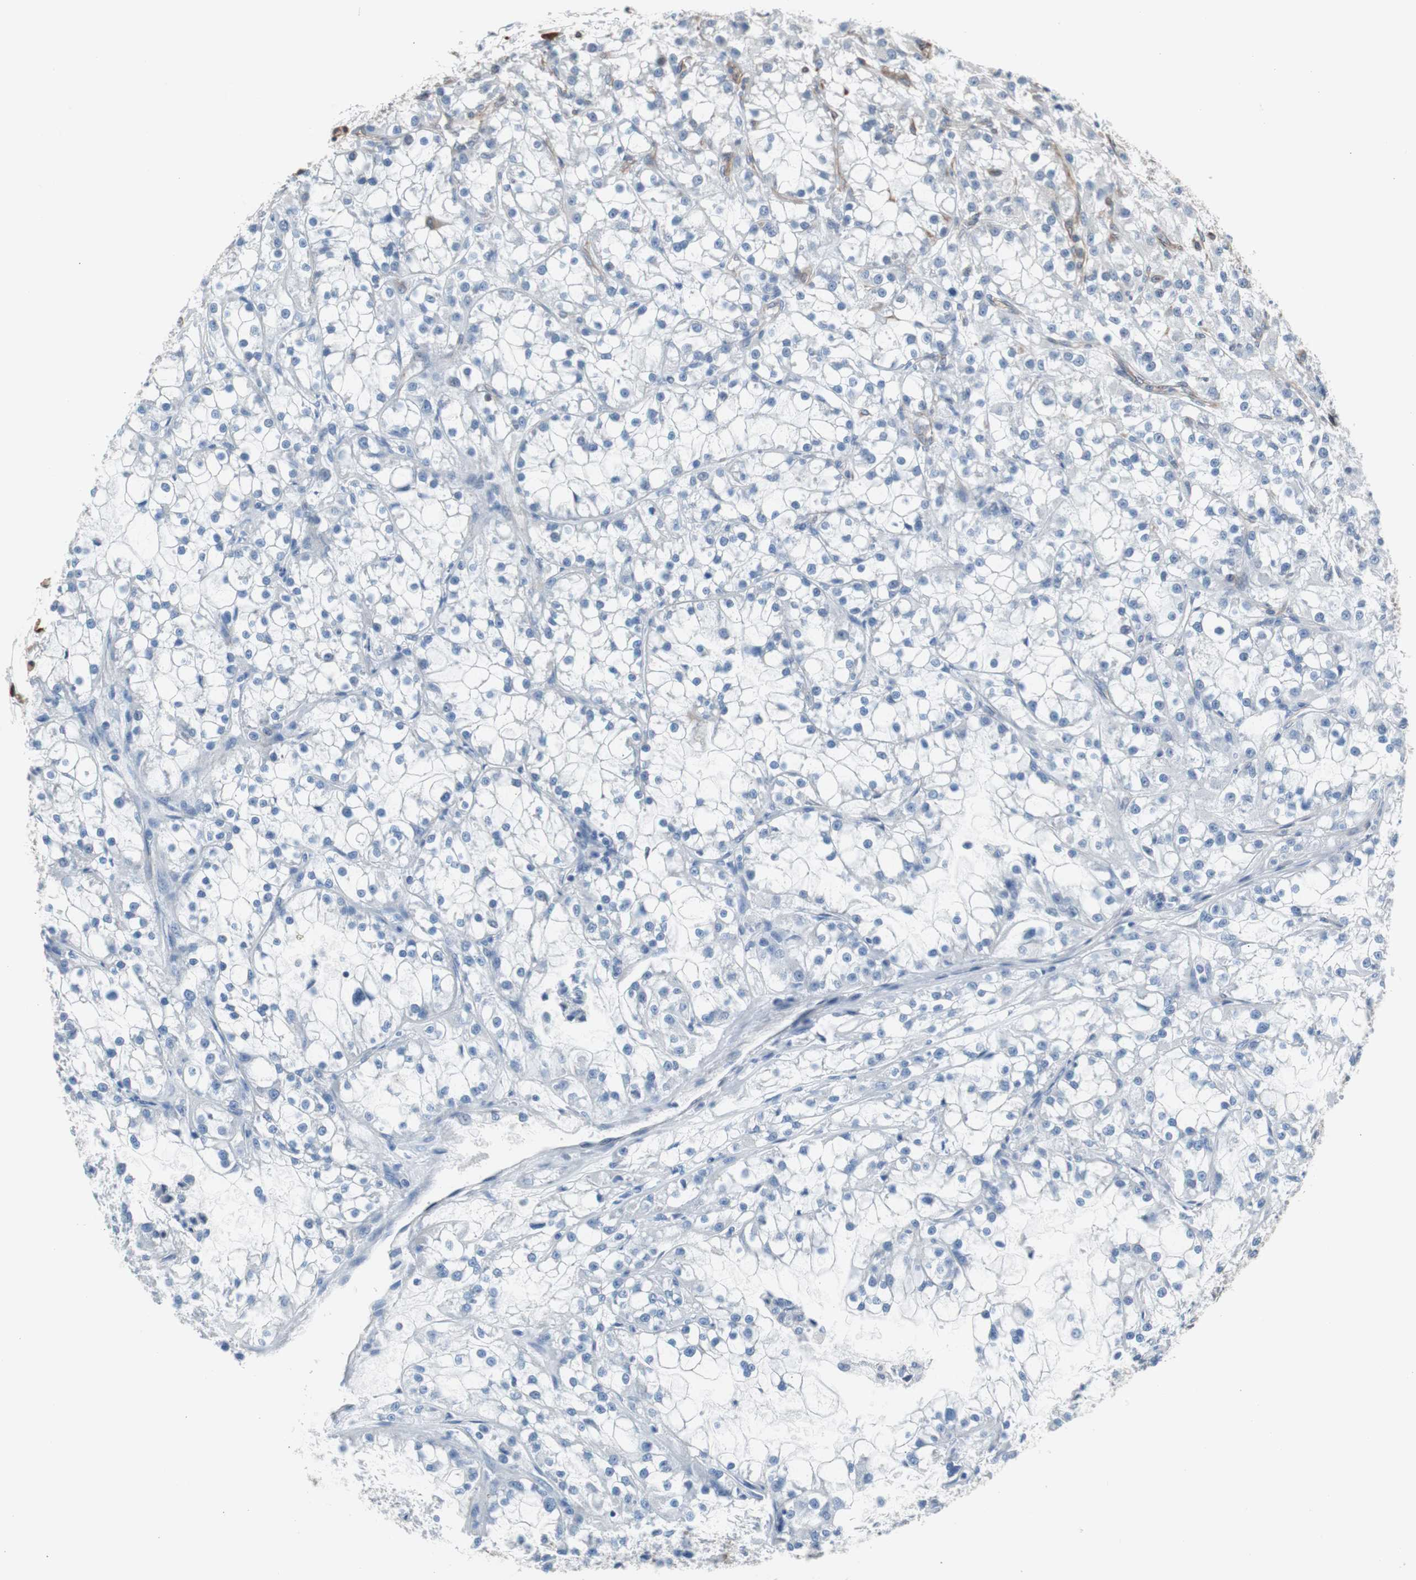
{"staining": {"intensity": "negative", "quantity": "none", "location": "none"}, "tissue": "renal cancer", "cell_type": "Tumor cells", "image_type": "cancer", "snomed": [{"axis": "morphology", "description": "Adenocarcinoma, NOS"}, {"axis": "topography", "description": "Kidney"}], "caption": "Protein analysis of adenocarcinoma (renal) demonstrates no significant positivity in tumor cells.", "gene": "KIF3B", "patient": {"sex": "female", "age": 52}}